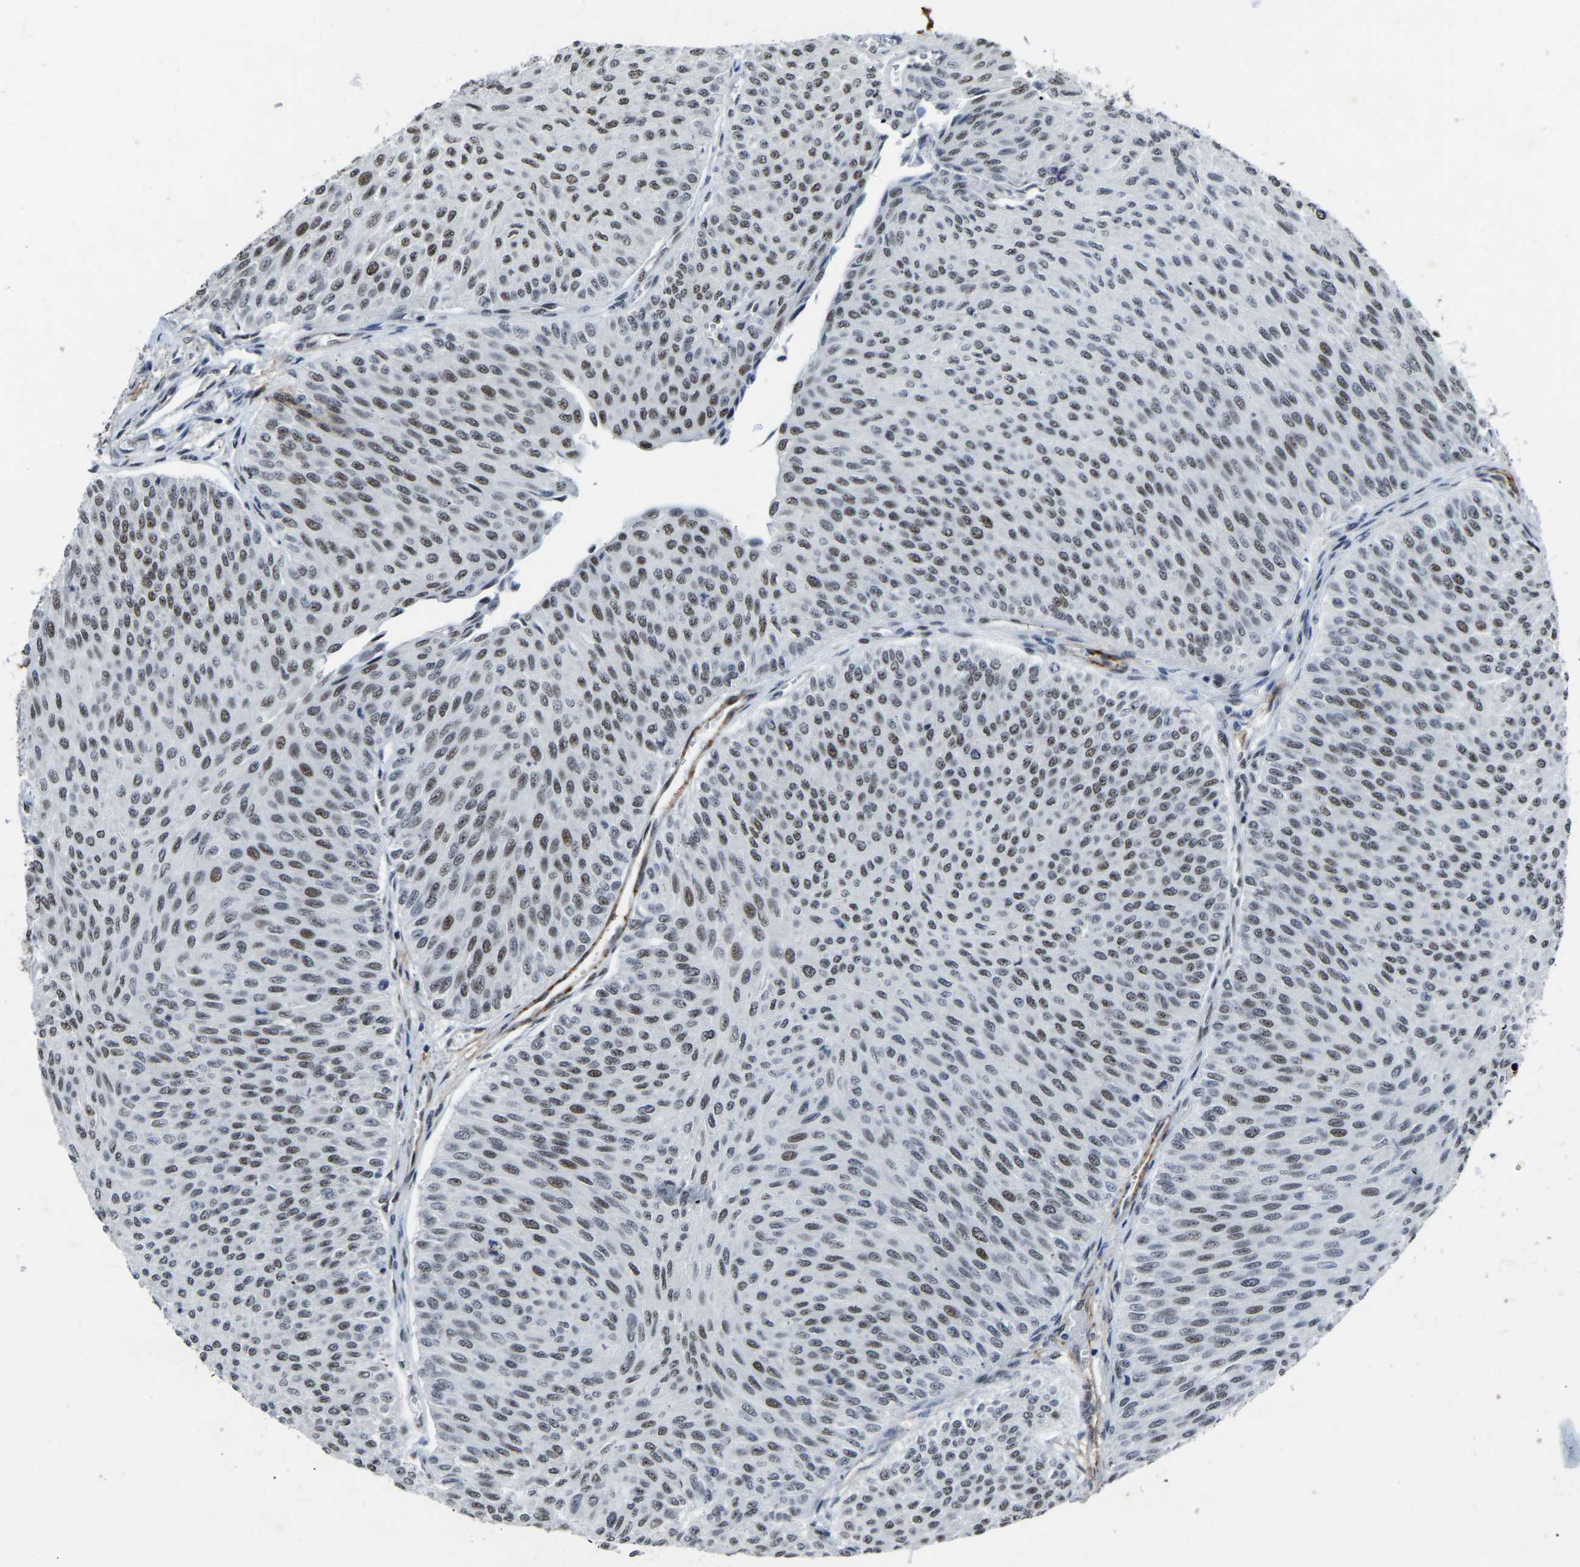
{"staining": {"intensity": "moderate", "quantity": "25%-75%", "location": "nuclear"}, "tissue": "urothelial cancer", "cell_type": "Tumor cells", "image_type": "cancer", "snomed": [{"axis": "morphology", "description": "Urothelial carcinoma, Low grade"}, {"axis": "topography", "description": "Urinary bladder"}], "caption": "Moderate nuclear expression for a protein is present in about 25%-75% of tumor cells of urothelial cancer using immunohistochemistry.", "gene": "DDX5", "patient": {"sex": "male", "age": 78}}